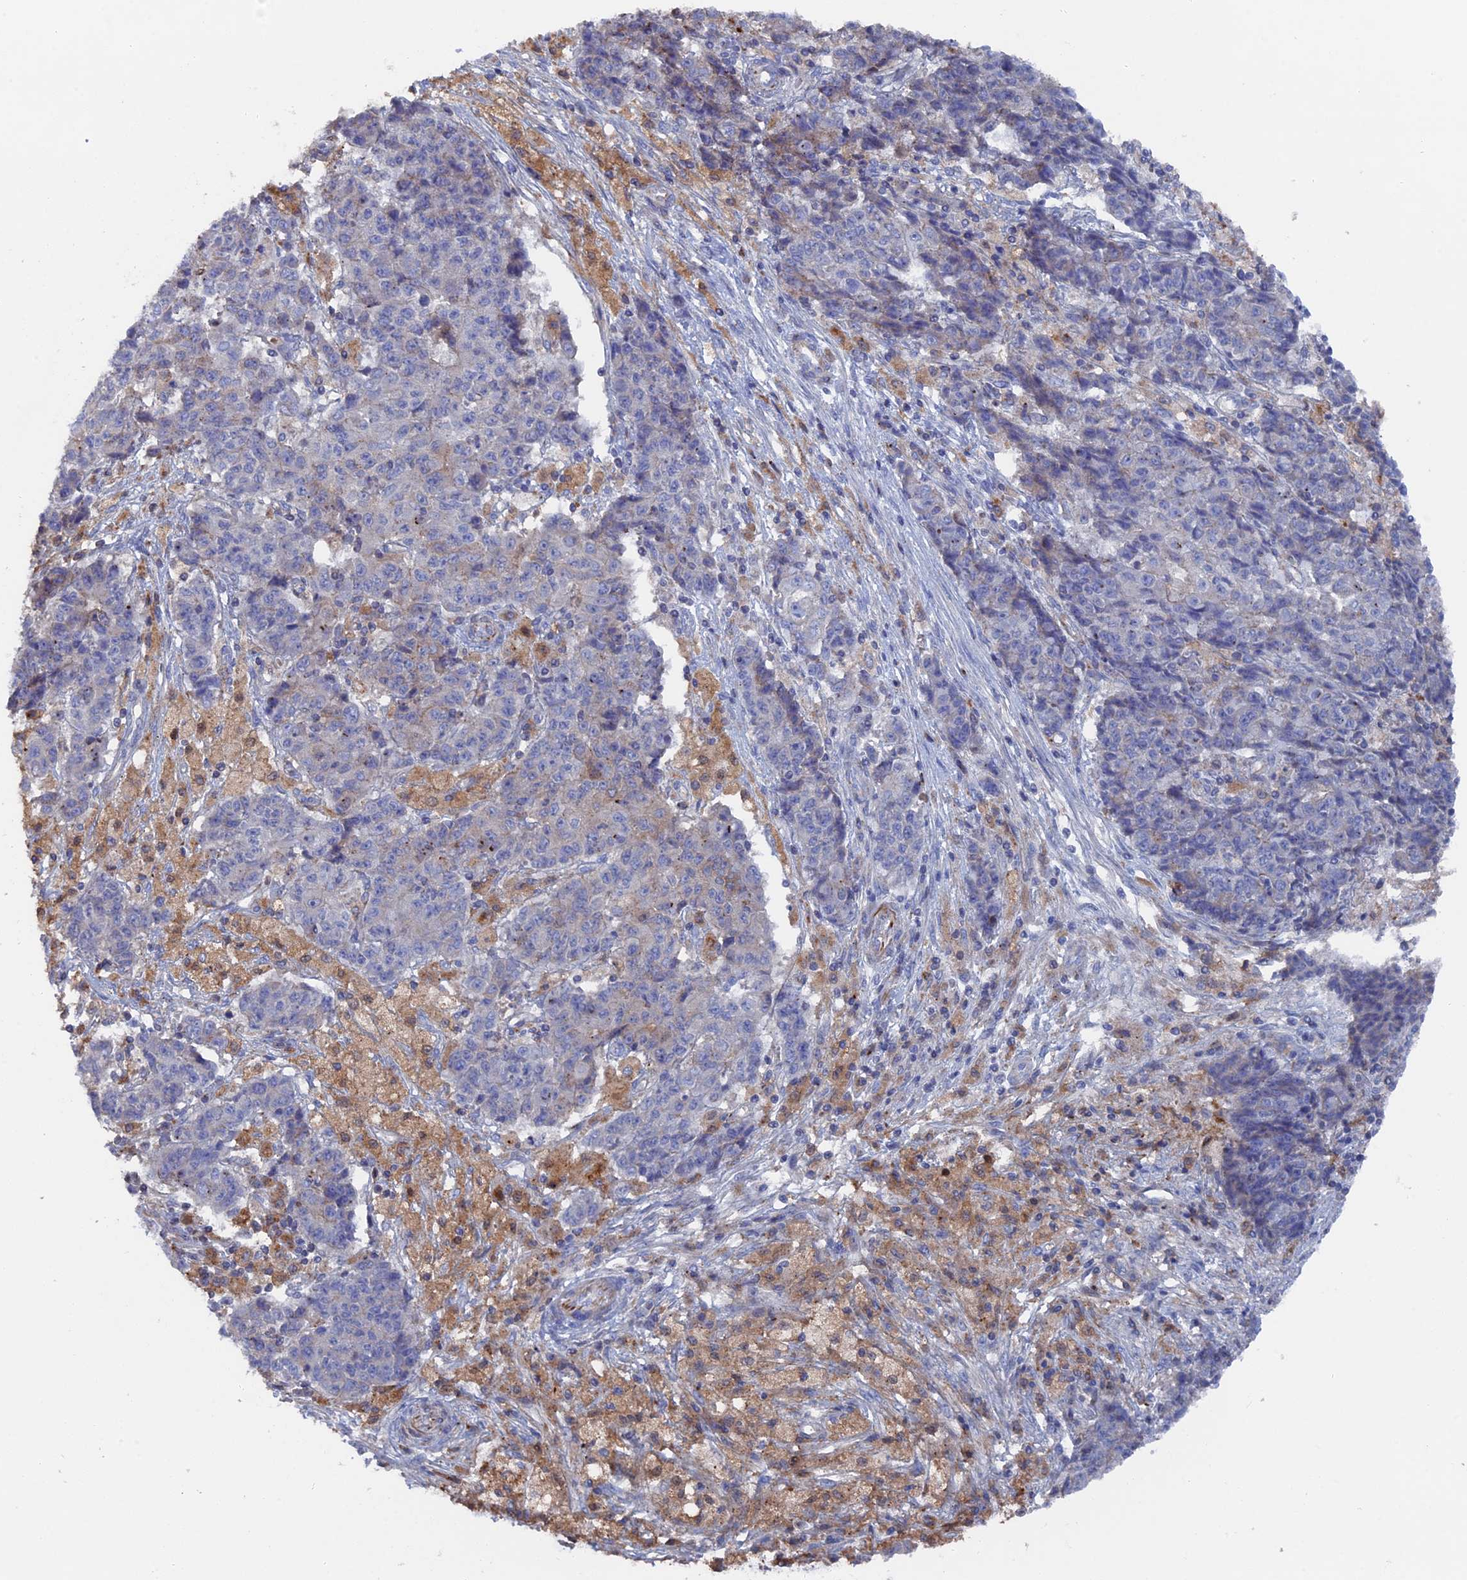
{"staining": {"intensity": "negative", "quantity": "none", "location": "none"}, "tissue": "ovarian cancer", "cell_type": "Tumor cells", "image_type": "cancer", "snomed": [{"axis": "morphology", "description": "Carcinoma, endometroid"}, {"axis": "topography", "description": "Ovary"}], "caption": "Immunohistochemistry (IHC) photomicrograph of ovarian endometroid carcinoma stained for a protein (brown), which exhibits no expression in tumor cells.", "gene": "SMG9", "patient": {"sex": "female", "age": 42}}